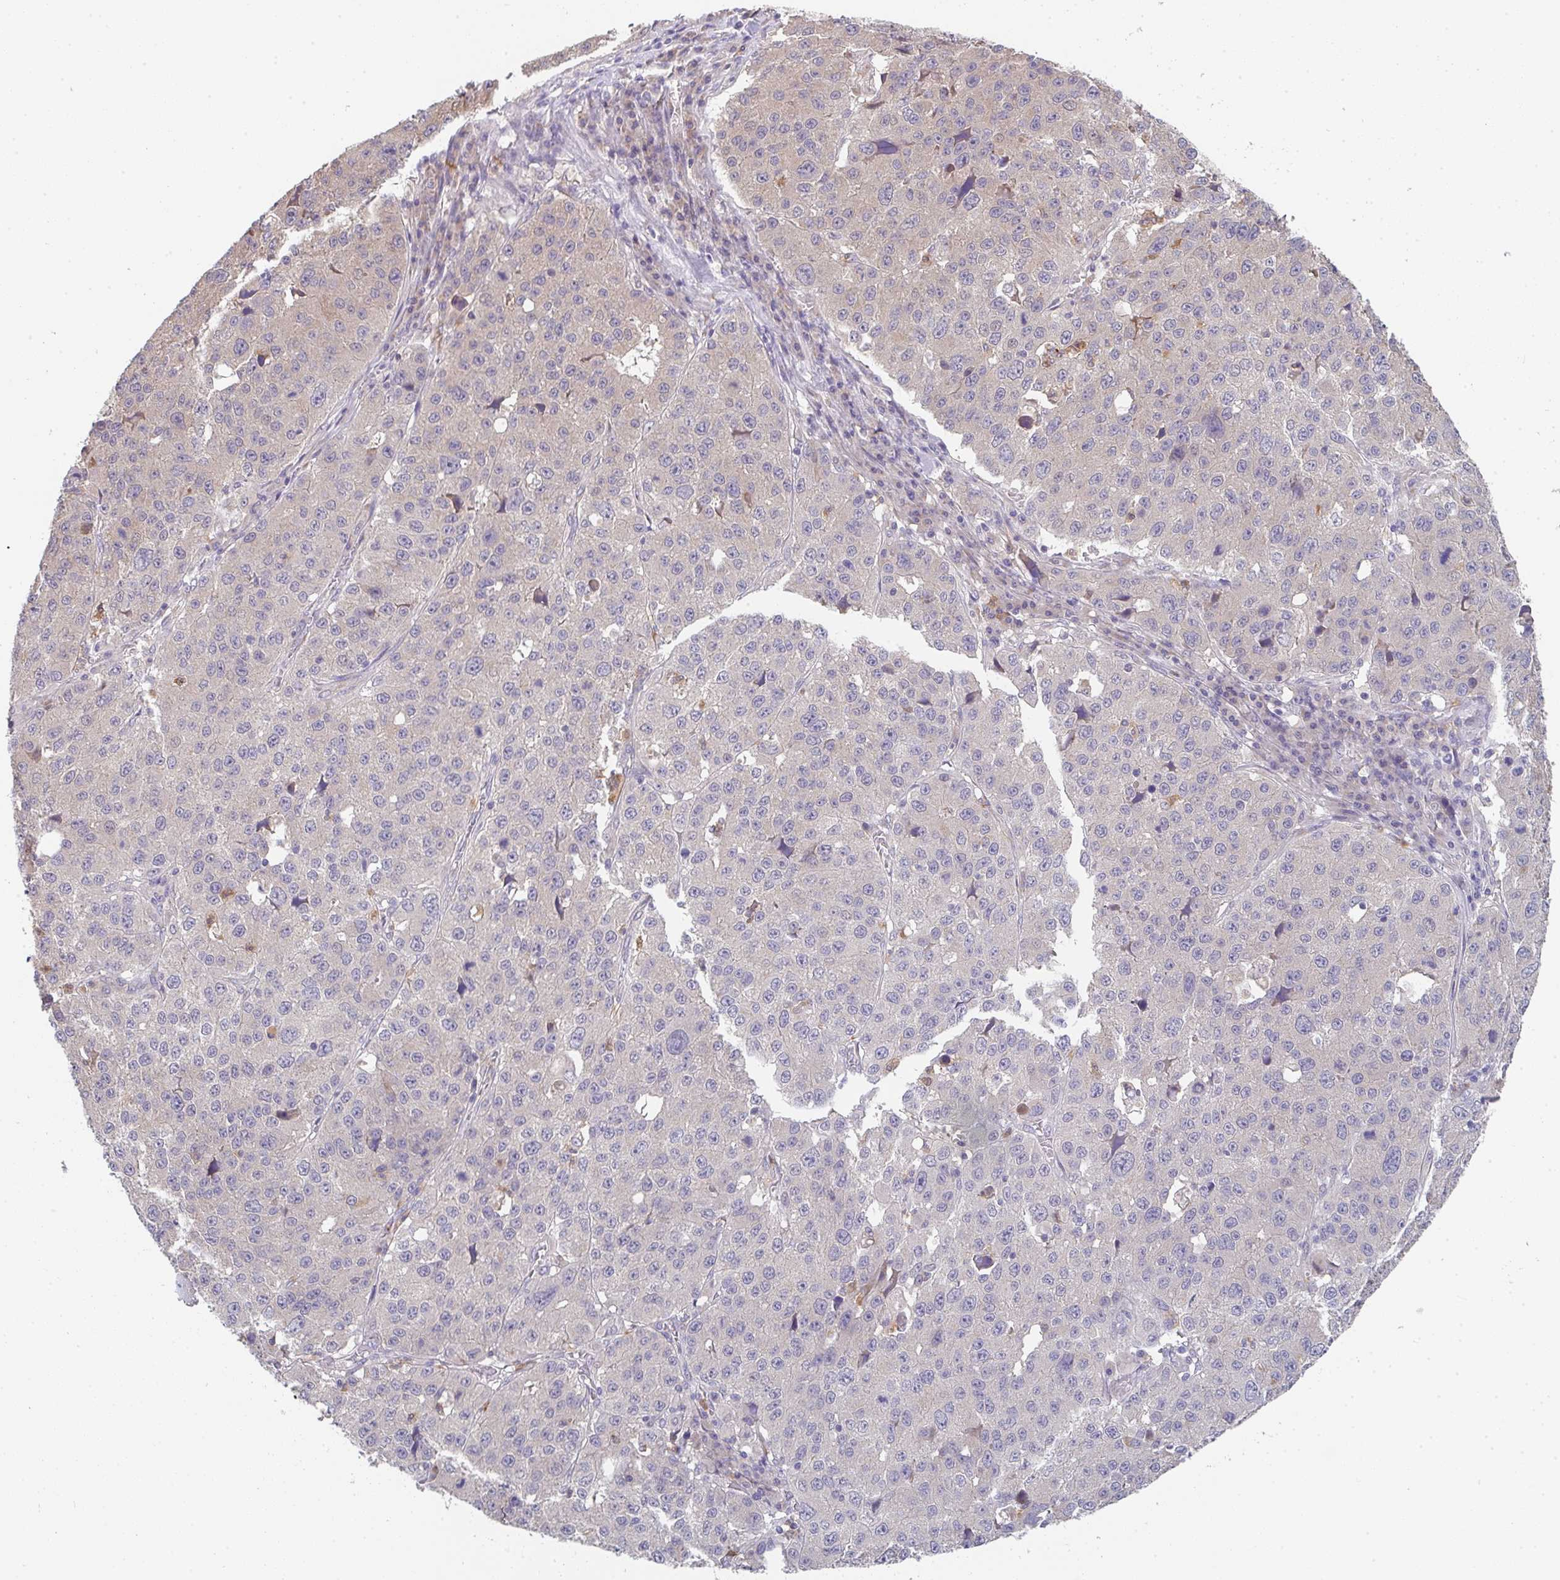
{"staining": {"intensity": "negative", "quantity": "none", "location": "none"}, "tissue": "stomach cancer", "cell_type": "Tumor cells", "image_type": "cancer", "snomed": [{"axis": "morphology", "description": "Adenocarcinoma, NOS"}, {"axis": "topography", "description": "Stomach"}], "caption": "A micrograph of stomach cancer stained for a protein shows no brown staining in tumor cells. Nuclei are stained in blue.", "gene": "TSPAN31", "patient": {"sex": "male", "age": 71}}